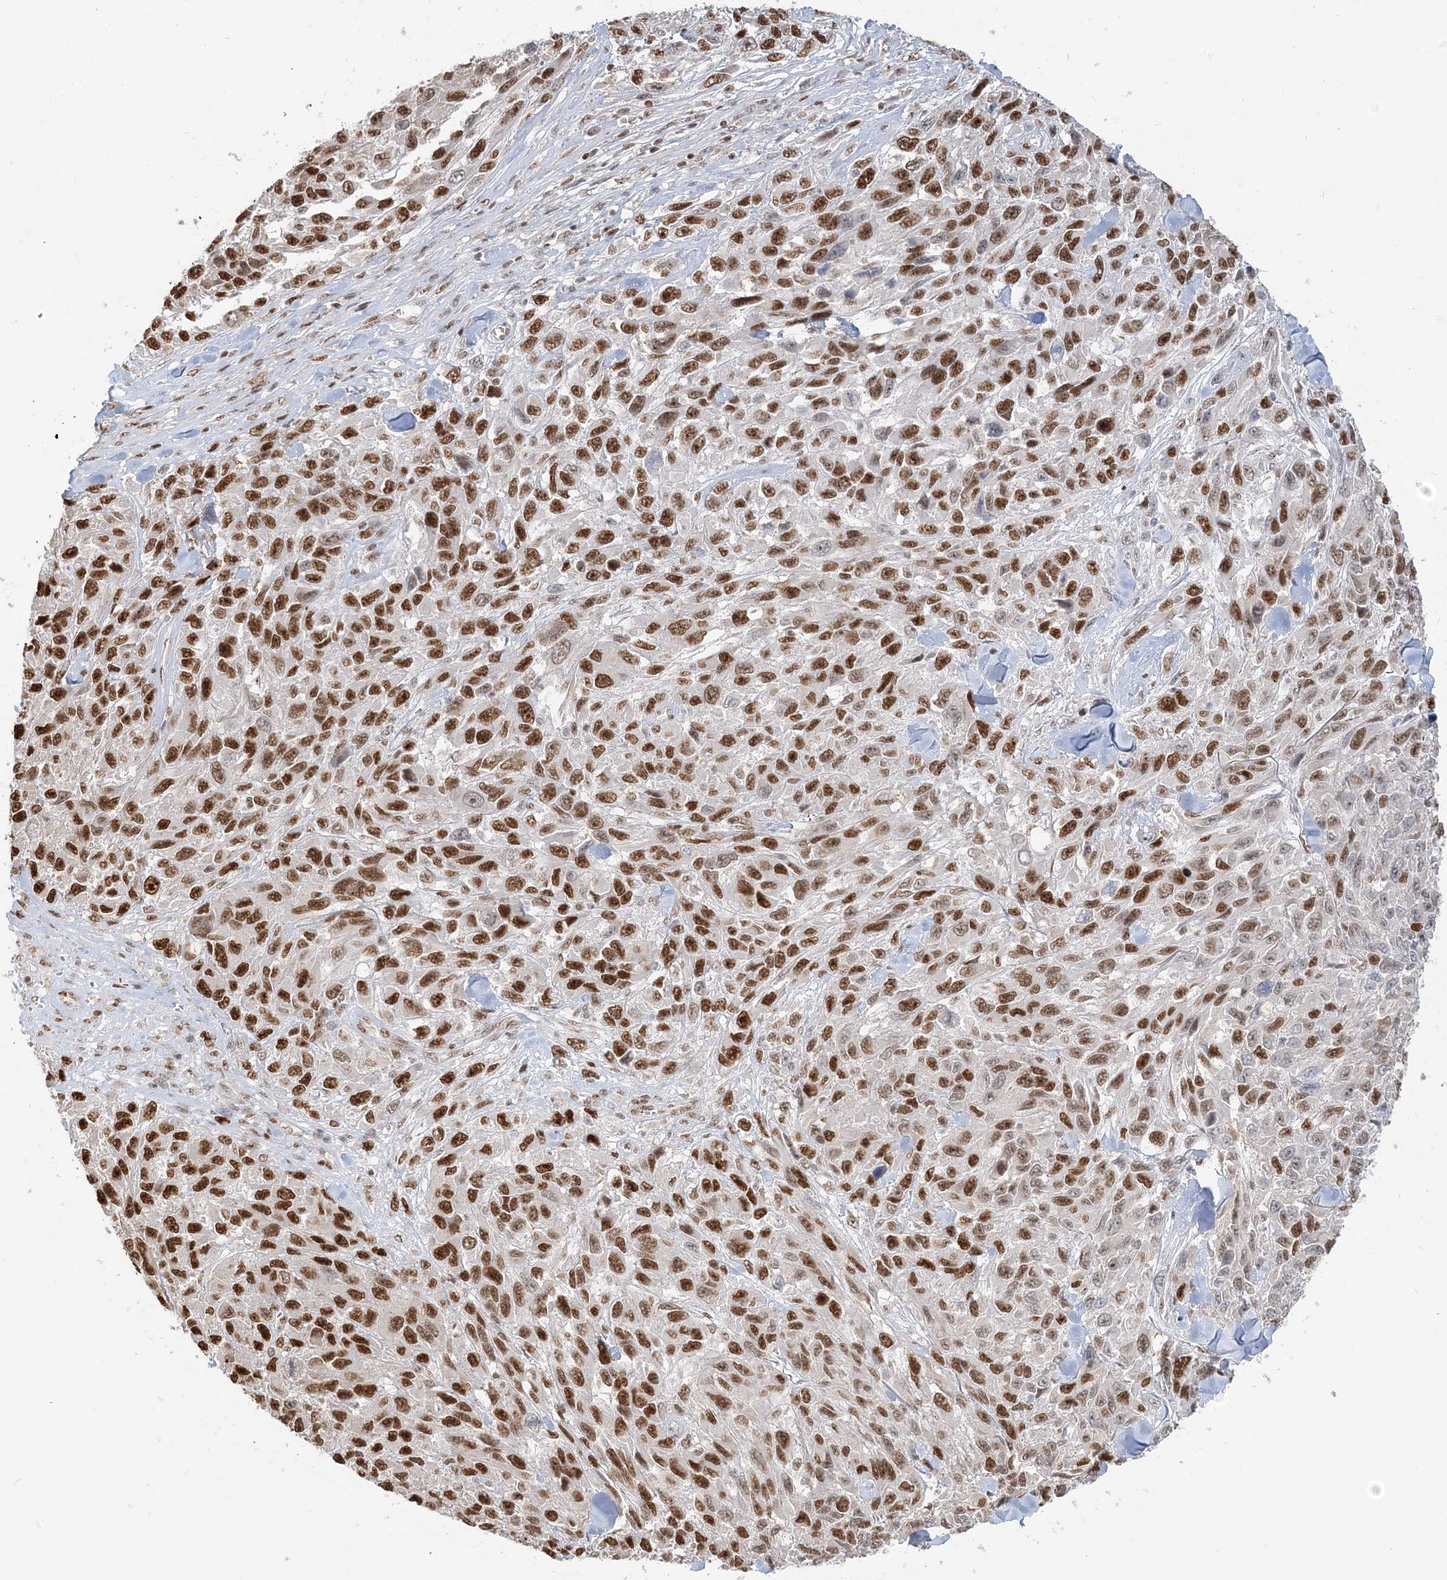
{"staining": {"intensity": "strong", "quantity": ">75%", "location": "nuclear"}, "tissue": "melanoma", "cell_type": "Tumor cells", "image_type": "cancer", "snomed": [{"axis": "morphology", "description": "Malignant melanoma, NOS"}, {"axis": "topography", "description": "Skin"}], "caption": "Tumor cells display high levels of strong nuclear expression in approximately >75% of cells in human malignant melanoma. The protein is shown in brown color, while the nuclei are stained blue.", "gene": "SUMO2", "patient": {"sex": "female", "age": 96}}